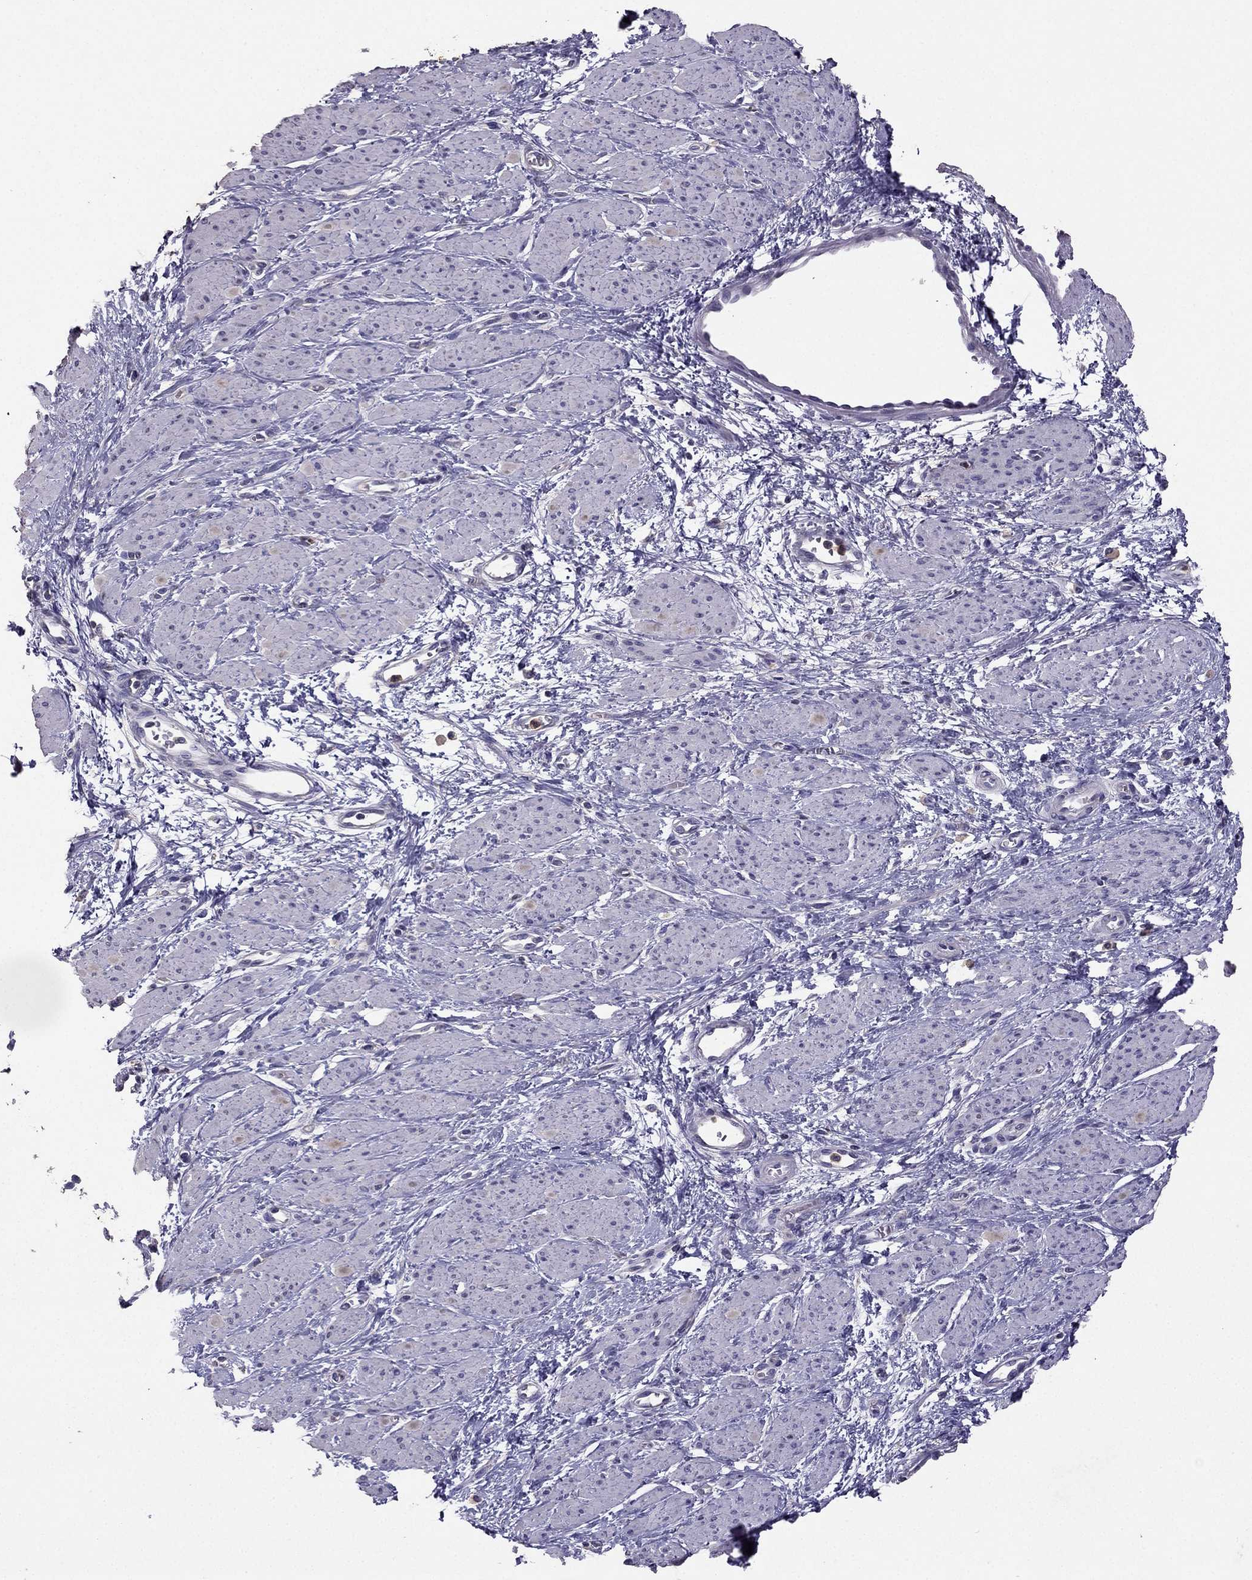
{"staining": {"intensity": "negative", "quantity": "none", "location": "none"}, "tissue": "smooth muscle", "cell_type": "Smooth muscle cells", "image_type": "normal", "snomed": [{"axis": "morphology", "description": "Normal tissue, NOS"}, {"axis": "topography", "description": "Smooth muscle"}, {"axis": "topography", "description": "Uterus"}], "caption": "IHC micrograph of unremarkable human smooth muscle stained for a protein (brown), which shows no expression in smooth muscle cells.", "gene": "RFLNB", "patient": {"sex": "female", "age": 39}}